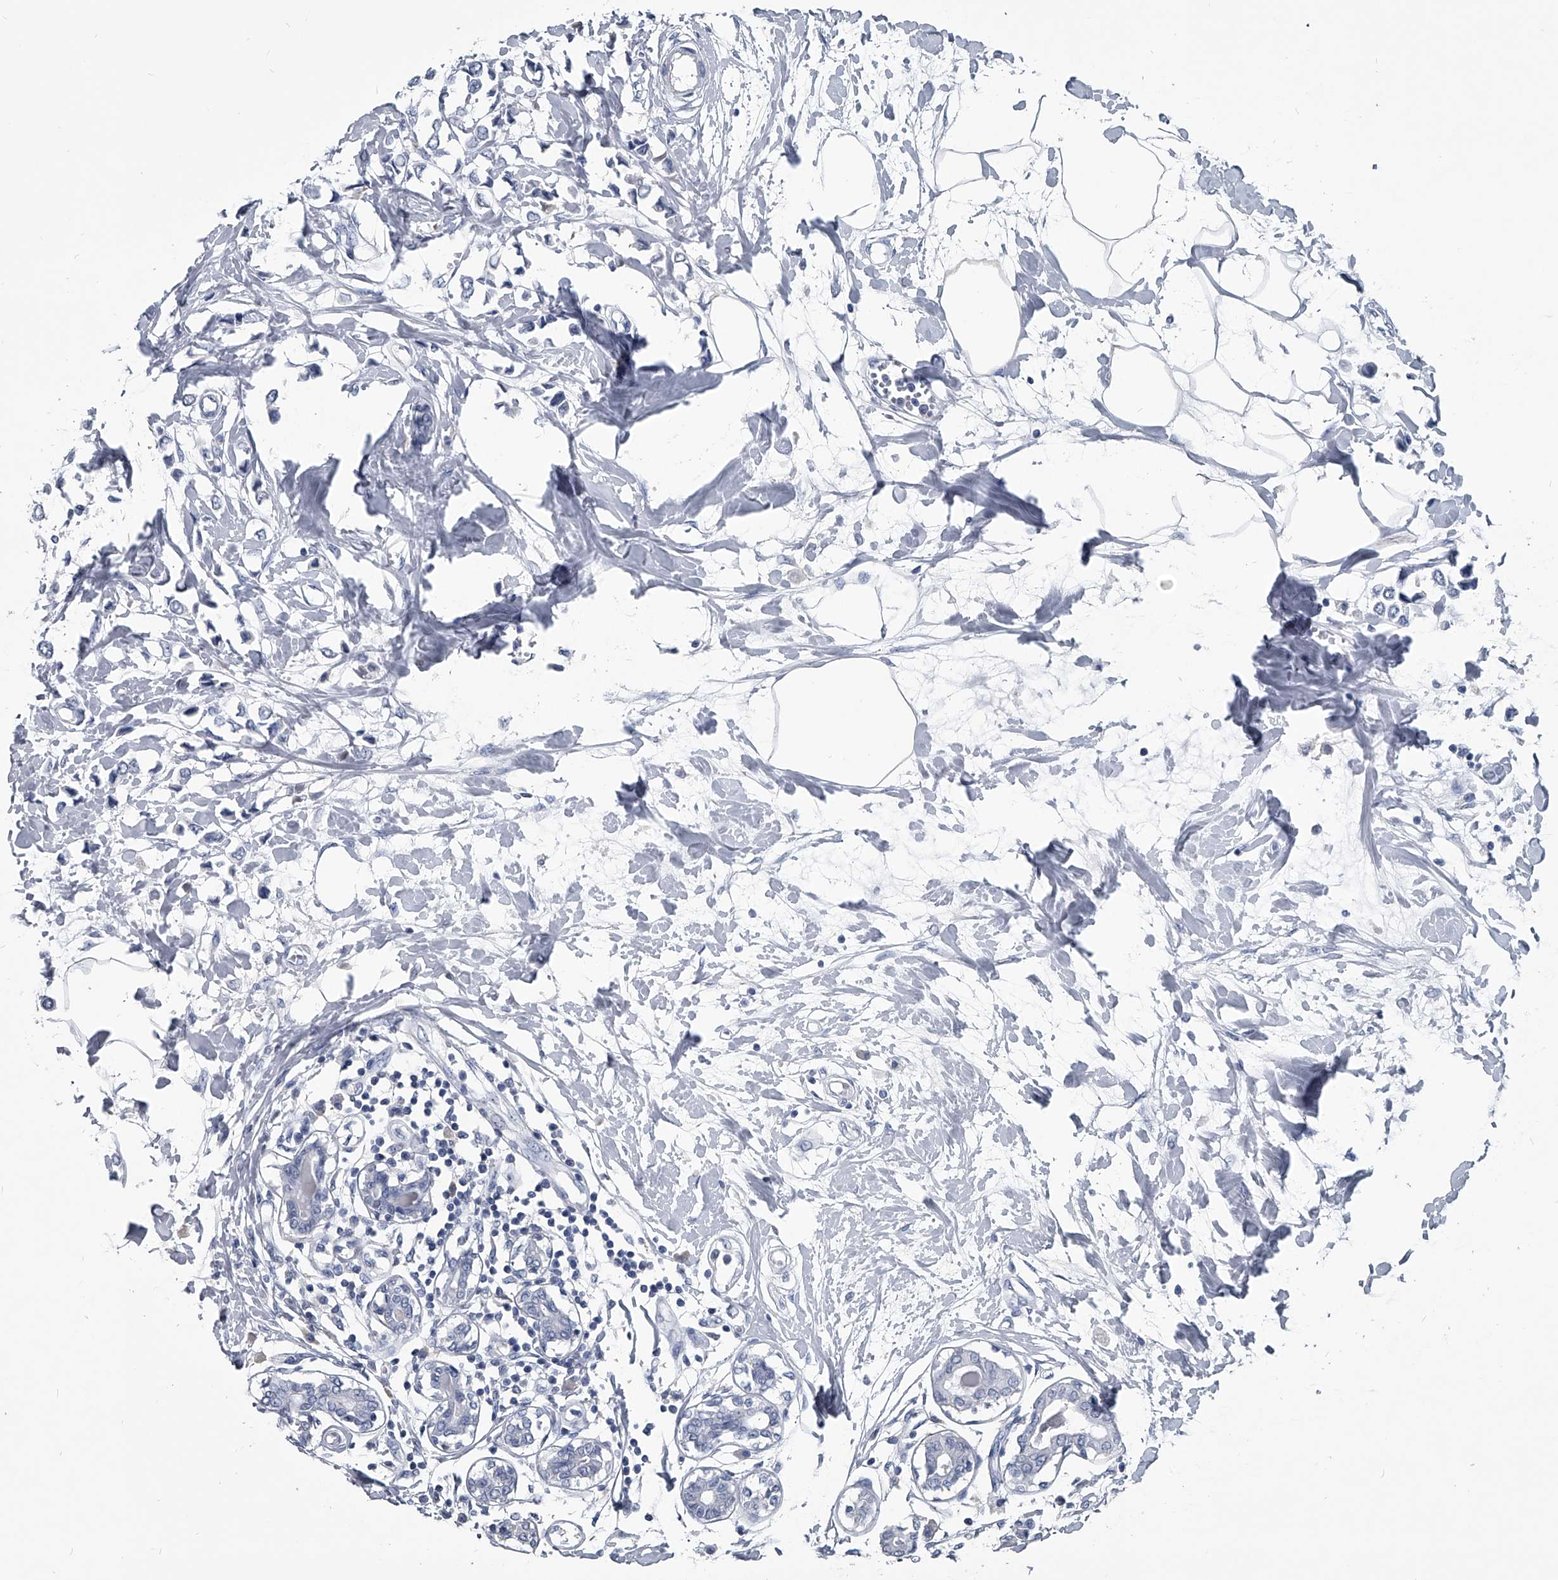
{"staining": {"intensity": "negative", "quantity": "none", "location": "none"}, "tissue": "breast cancer", "cell_type": "Tumor cells", "image_type": "cancer", "snomed": [{"axis": "morphology", "description": "Lobular carcinoma"}, {"axis": "topography", "description": "Breast"}], "caption": "High power microscopy histopathology image of an IHC histopathology image of breast cancer, revealing no significant positivity in tumor cells.", "gene": "BCAS1", "patient": {"sex": "female", "age": 51}}